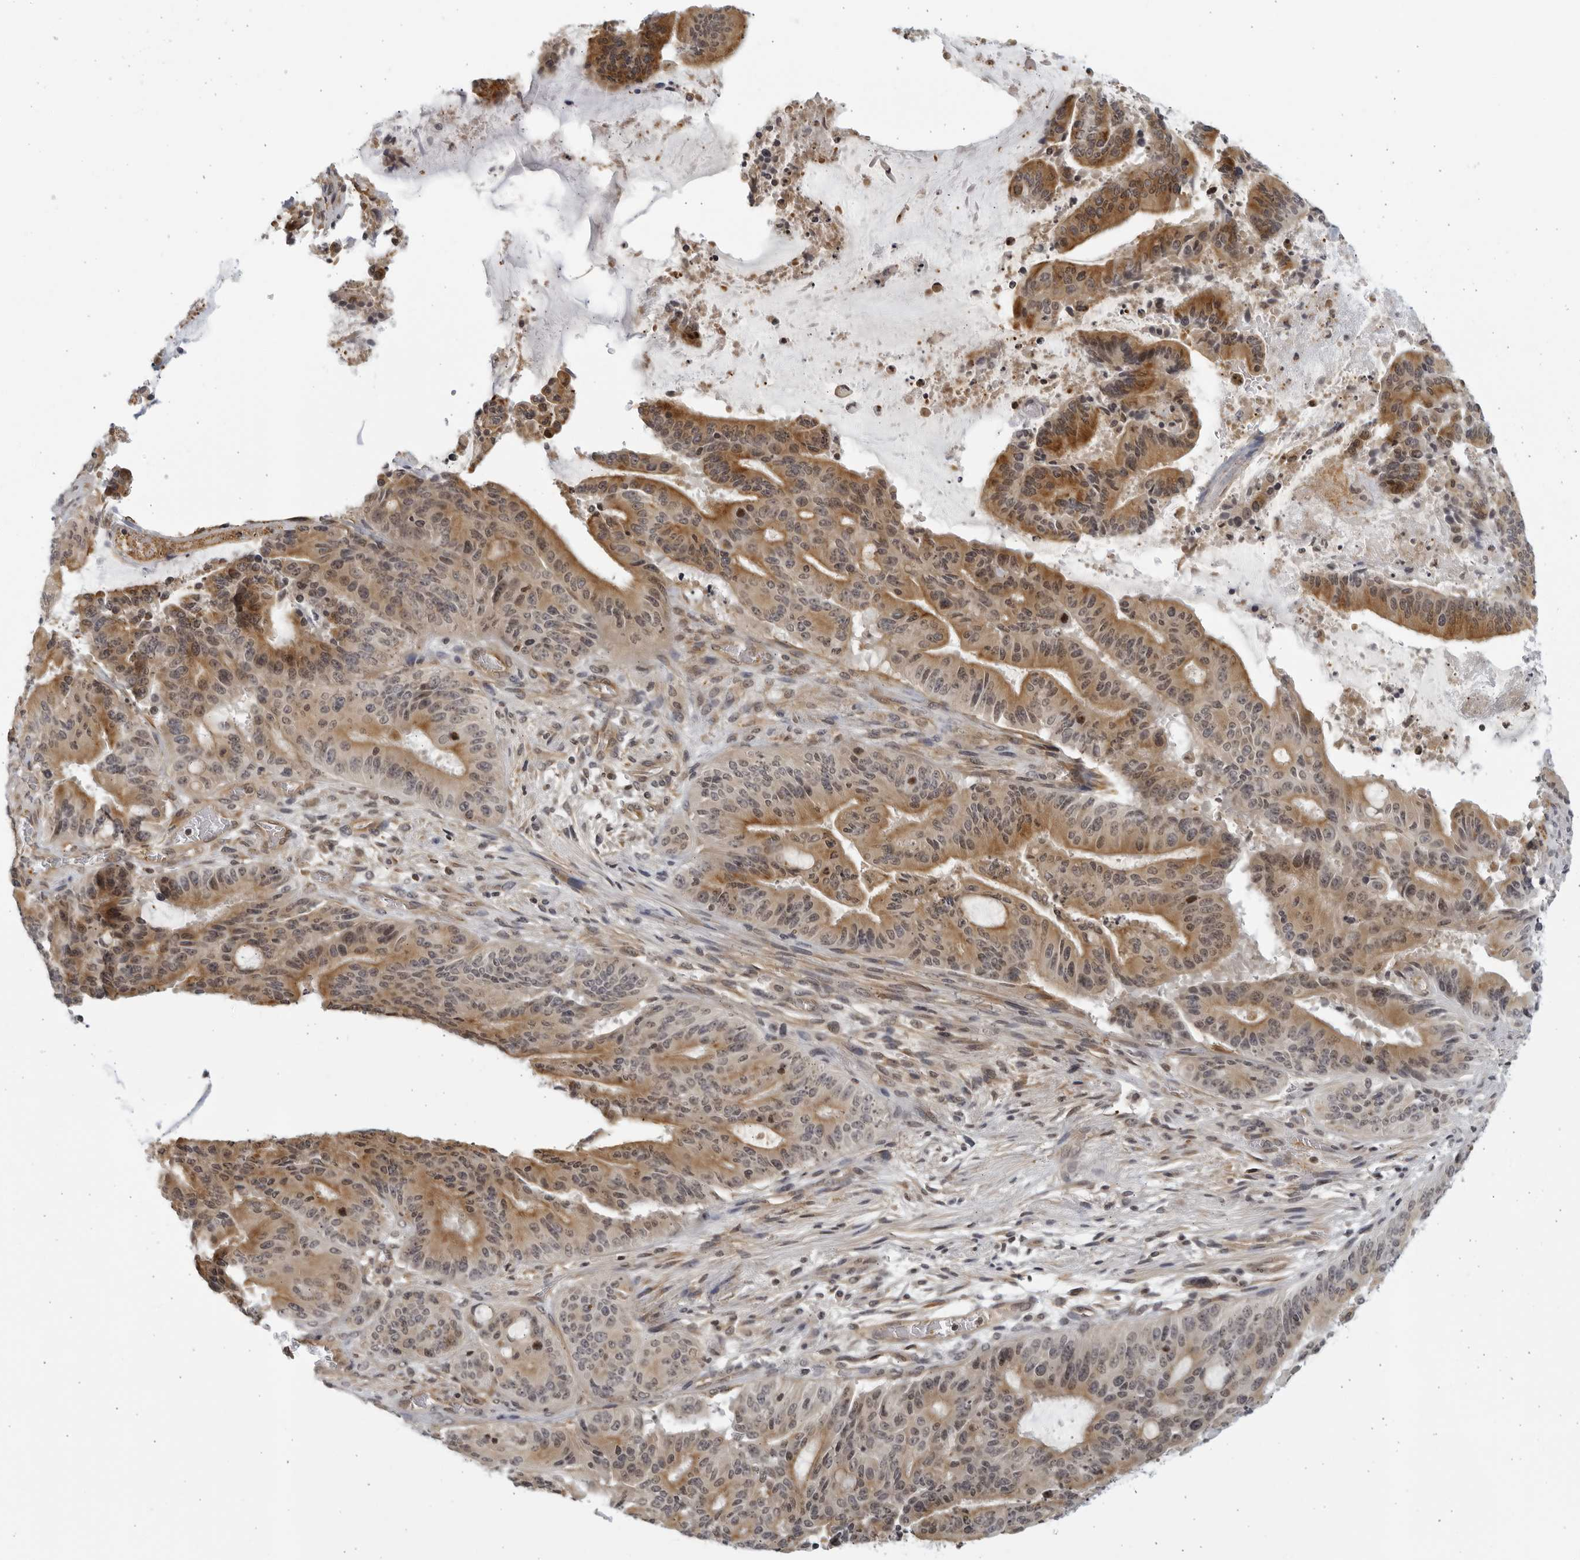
{"staining": {"intensity": "moderate", "quantity": ">75%", "location": "cytoplasmic/membranous"}, "tissue": "liver cancer", "cell_type": "Tumor cells", "image_type": "cancer", "snomed": [{"axis": "morphology", "description": "Normal tissue, NOS"}, {"axis": "morphology", "description": "Cholangiocarcinoma"}, {"axis": "topography", "description": "Liver"}, {"axis": "topography", "description": "Peripheral nerve tissue"}], "caption": "Immunohistochemical staining of human liver cholangiocarcinoma reveals moderate cytoplasmic/membranous protein positivity in approximately >75% of tumor cells. The staining was performed using DAB (3,3'-diaminobenzidine) to visualize the protein expression in brown, while the nuclei were stained in blue with hematoxylin (Magnification: 20x).", "gene": "SERTAD4", "patient": {"sex": "female", "age": 73}}